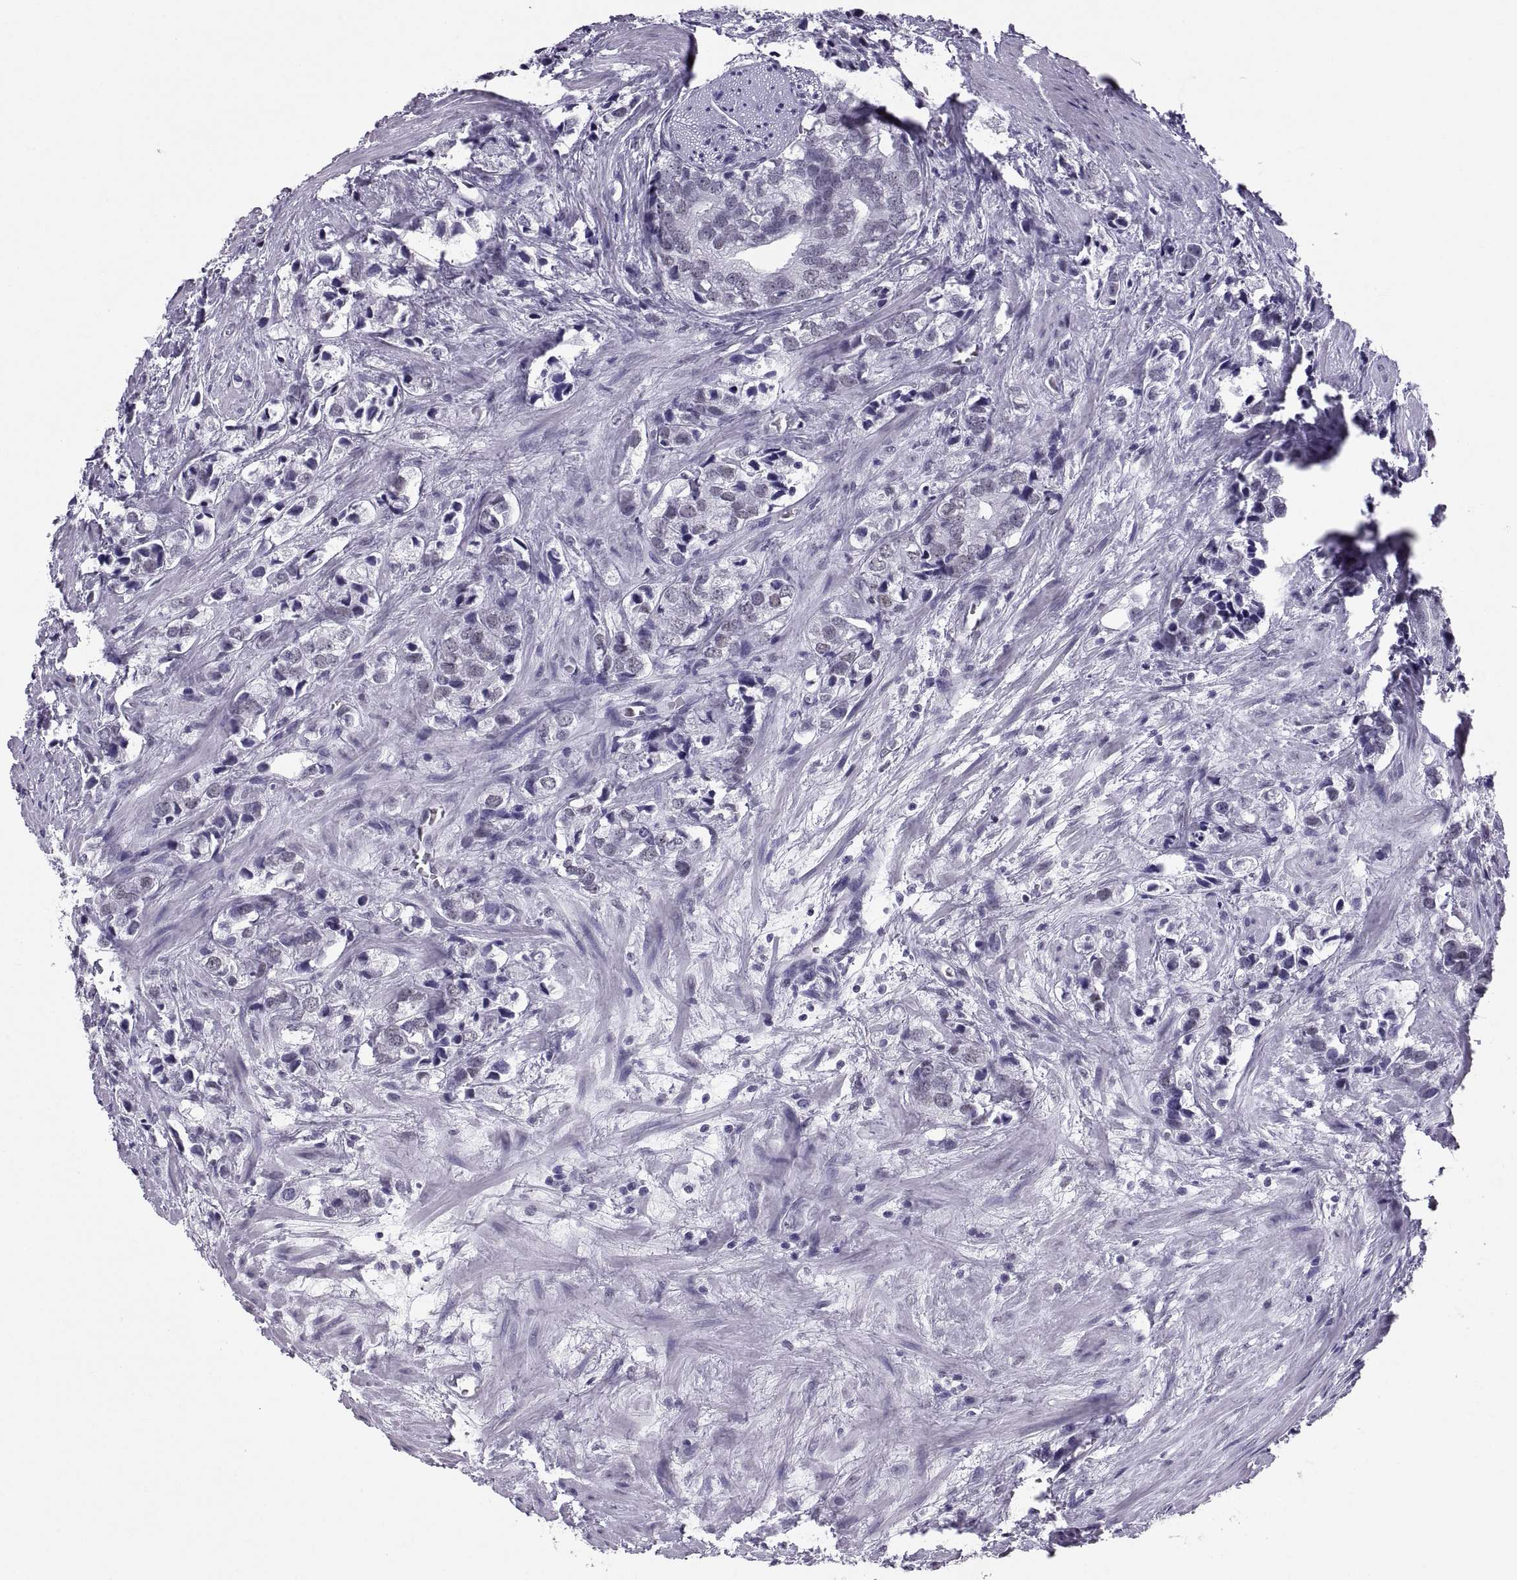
{"staining": {"intensity": "negative", "quantity": "none", "location": "none"}, "tissue": "prostate cancer", "cell_type": "Tumor cells", "image_type": "cancer", "snomed": [{"axis": "morphology", "description": "Adenocarcinoma, NOS"}, {"axis": "topography", "description": "Prostate and seminal vesicle, NOS"}], "caption": "This is an IHC histopathology image of human prostate cancer (adenocarcinoma). There is no positivity in tumor cells.", "gene": "NEUROD6", "patient": {"sex": "male", "age": 63}}